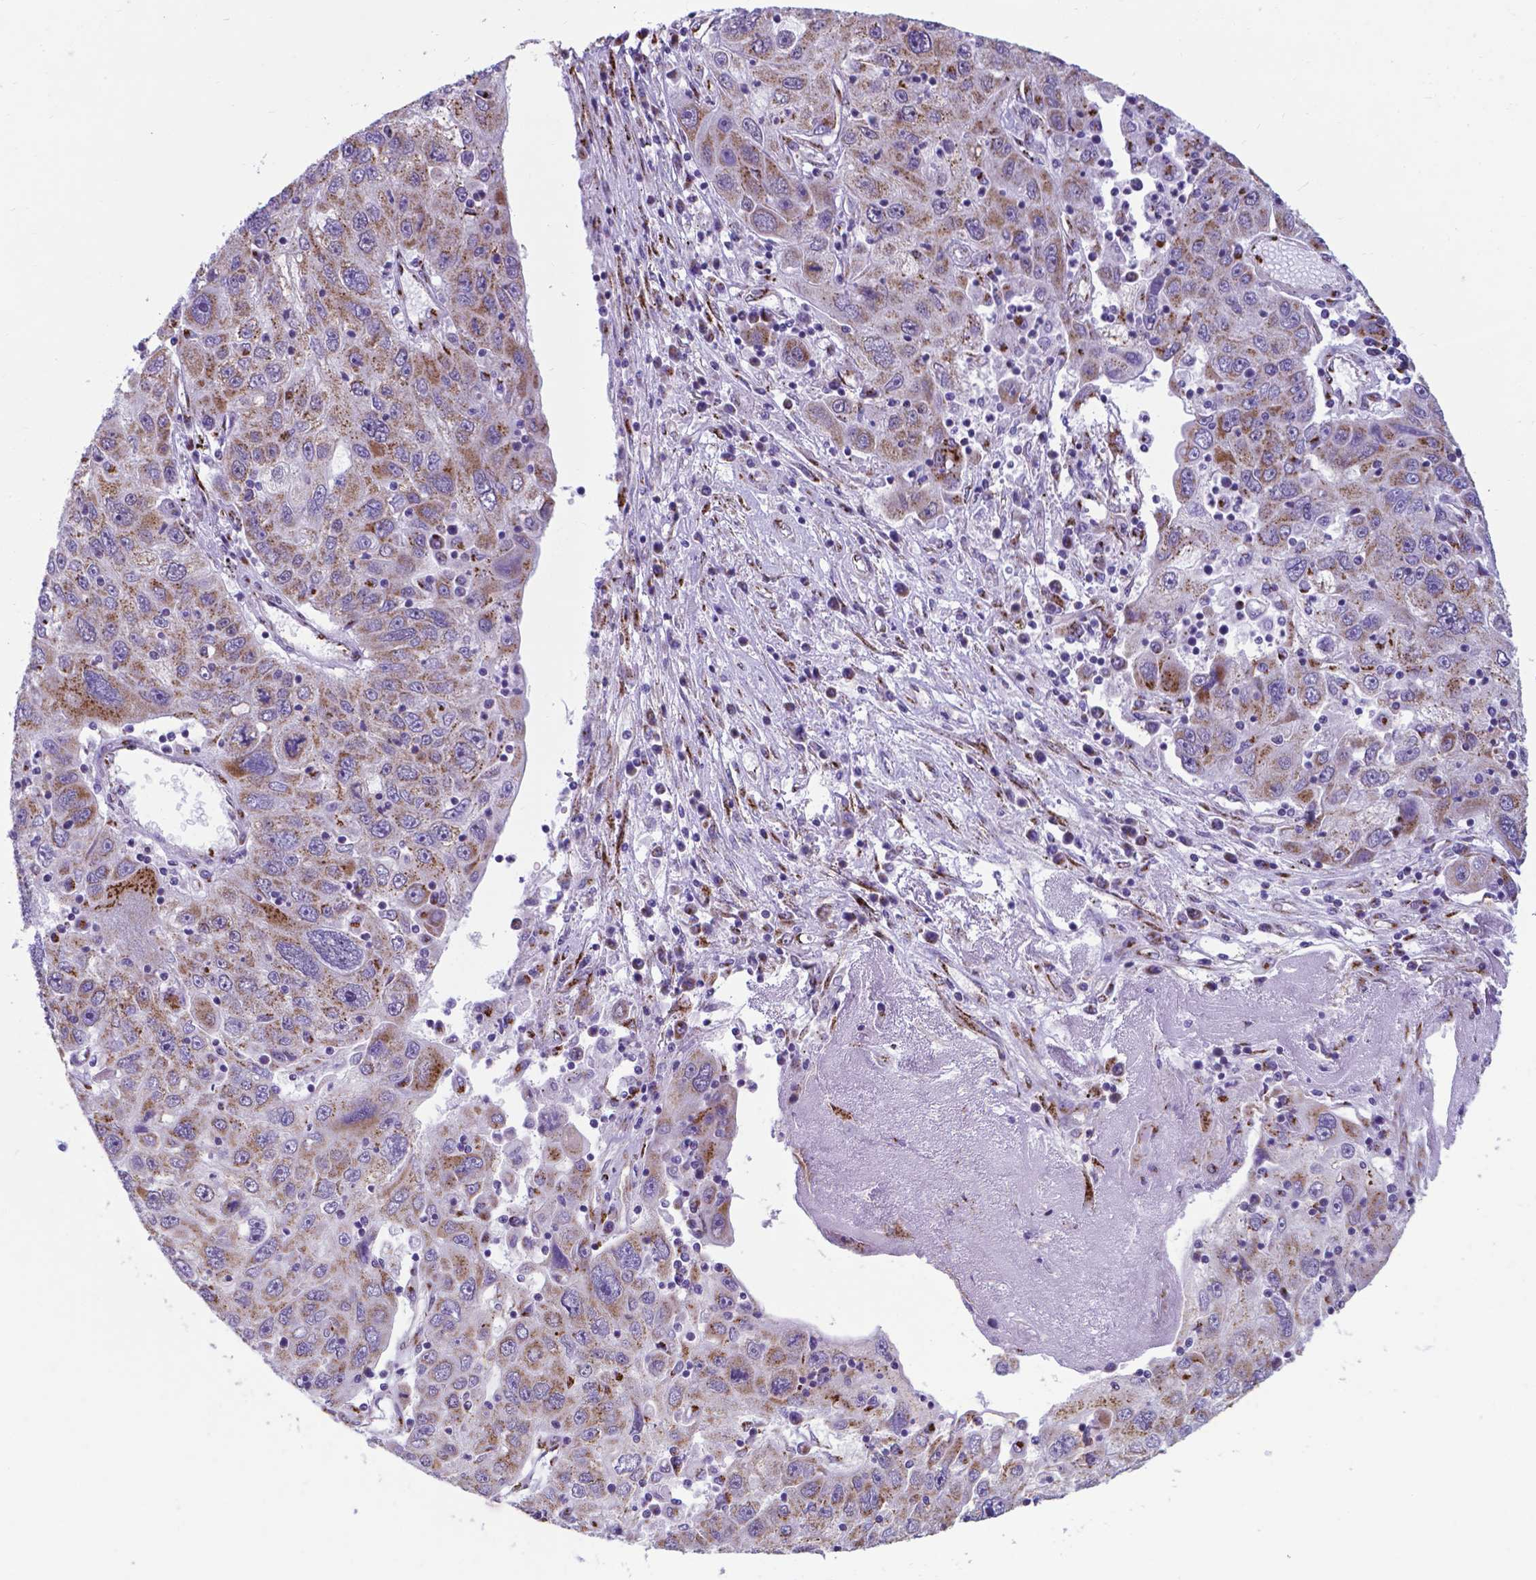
{"staining": {"intensity": "moderate", "quantity": "25%-75%", "location": "cytoplasmic/membranous"}, "tissue": "stomach cancer", "cell_type": "Tumor cells", "image_type": "cancer", "snomed": [{"axis": "morphology", "description": "Adenocarcinoma, NOS"}, {"axis": "topography", "description": "Stomach"}], "caption": "Stomach cancer (adenocarcinoma) stained with a protein marker reveals moderate staining in tumor cells.", "gene": "MRPL10", "patient": {"sex": "male", "age": 56}}